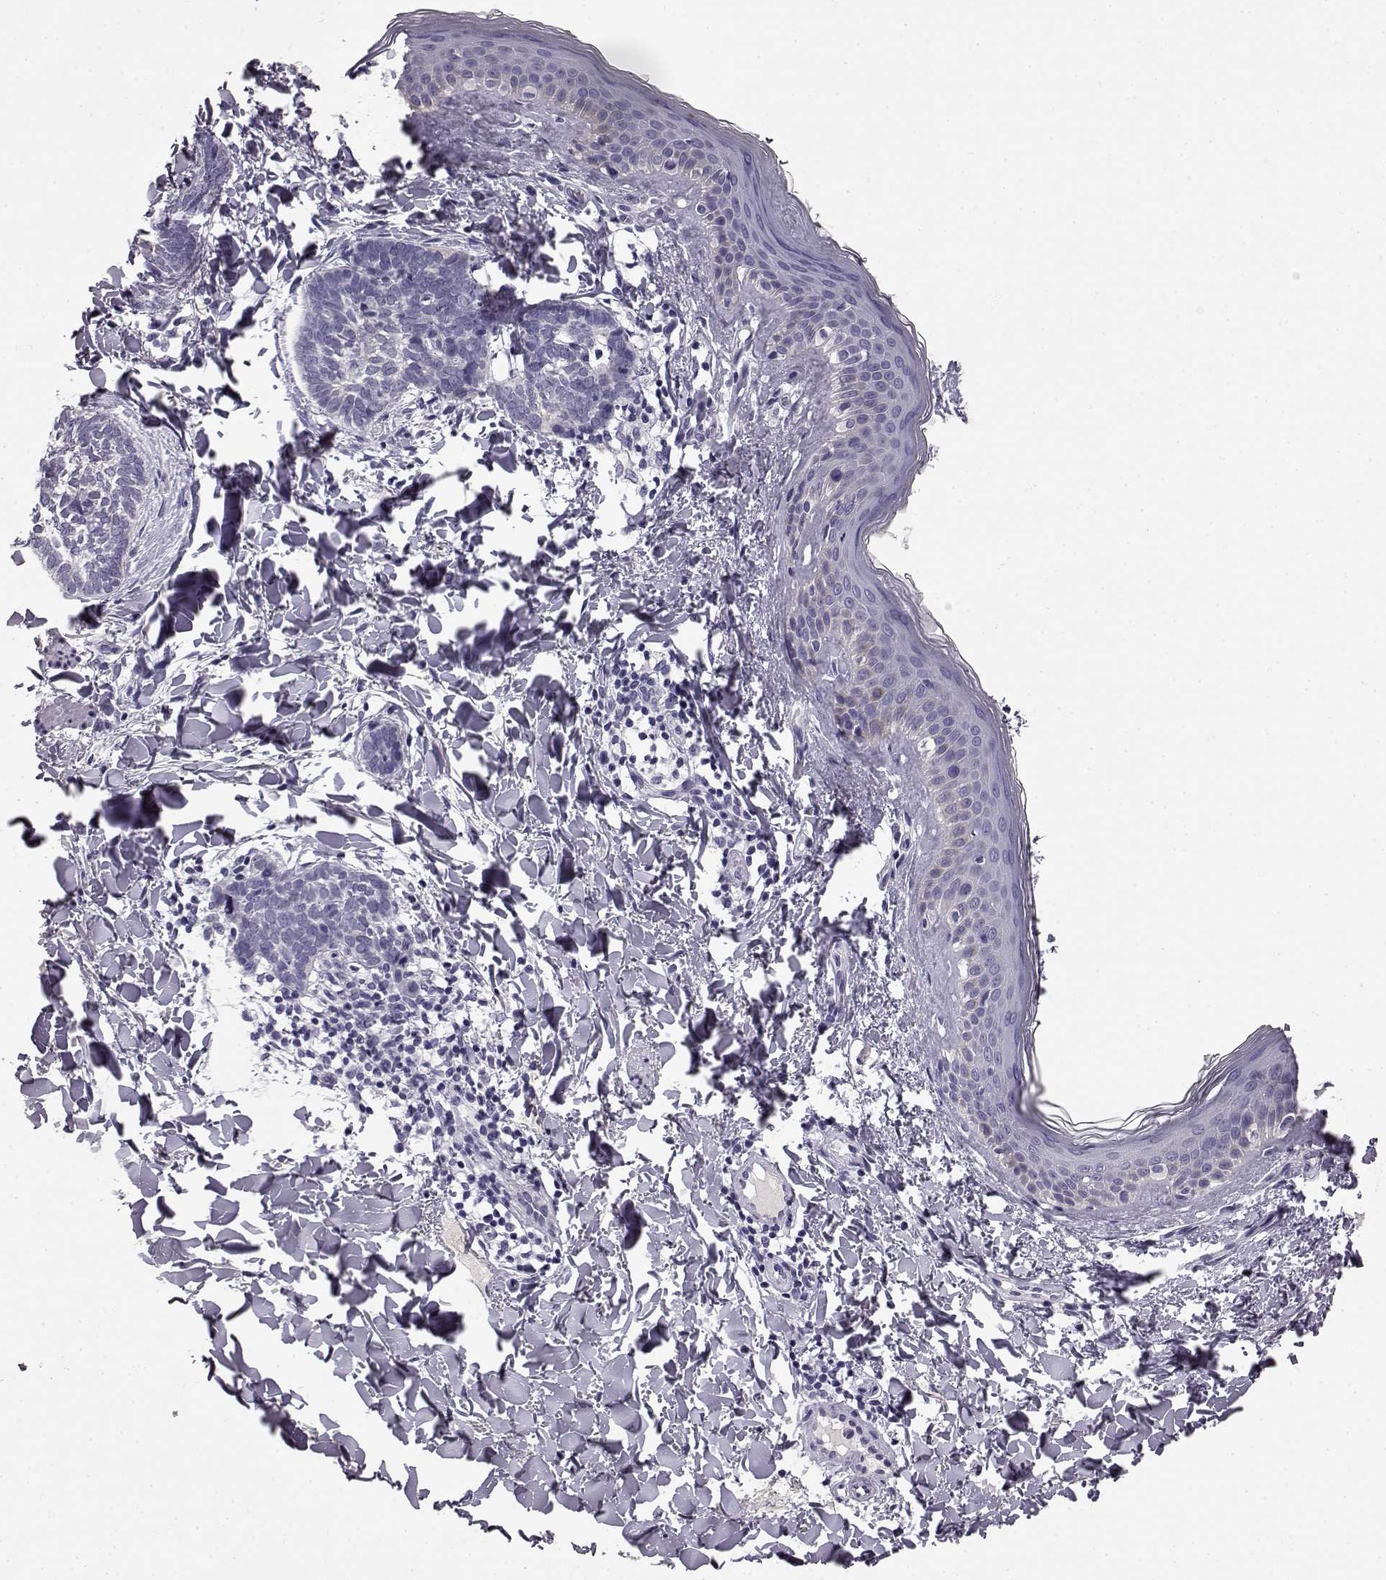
{"staining": {"intensity": "negative", "quantity": "none", "location": "none"}, "tissue": "skin cancer", "cell_type": "Tumor cells", "image_type": "cancer", "snomed": [{"axis": "morphology", "description": "Normal tissue, NOS"}, {"axis": "morphology", "description": "Basal cell carcinoma"}, {"axis": "topography", "description": "Skin"}], "caption": "The IHC histopathology image has no significant expression in tumor cells of skin cancer tissue.", "gene": "KRT85", "patient": {"sex": "male", "age": 46}}